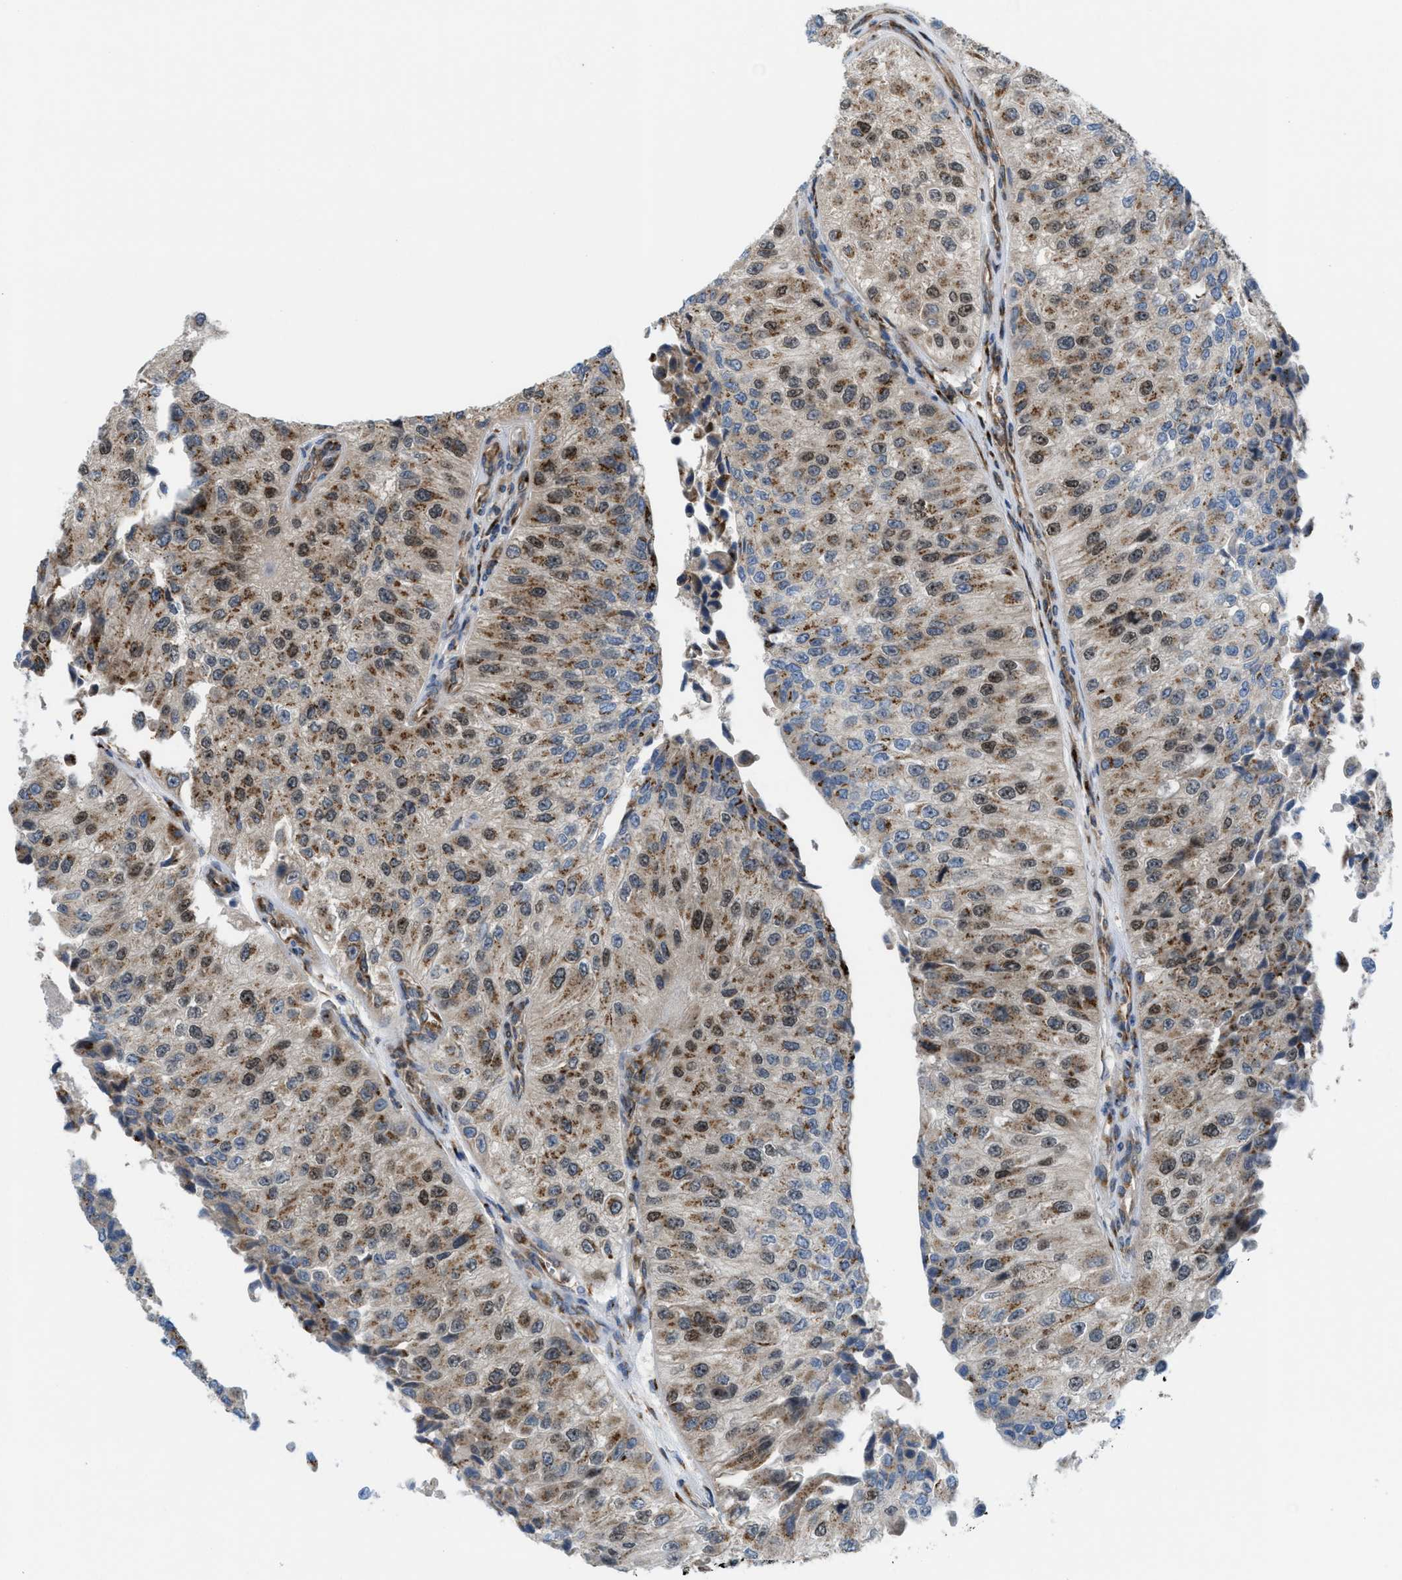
{"staining": {"intensity": "moderate", "quantity": ">75%", "location": "cytoplasmic/membranous"}, "tissue": "urothelial cancer", "cell_type": "Tumor cells", "image_type": "cancer", "snomed": [{"axis": "morphology", "description": "Urothelial carcinoma, High grade"}, {"axis": "topography", "description": "Kidney"}, {"axis": "topography", "description": "Urinary bladder"}], "caption": "The image reveals a brown stain indicating the presence of a protein in the cytoplasmic/membranous of tumor cells in urothelial cancer.", "gene": "SLC38A10", "patient": {"sex": "male", "age": 77}}